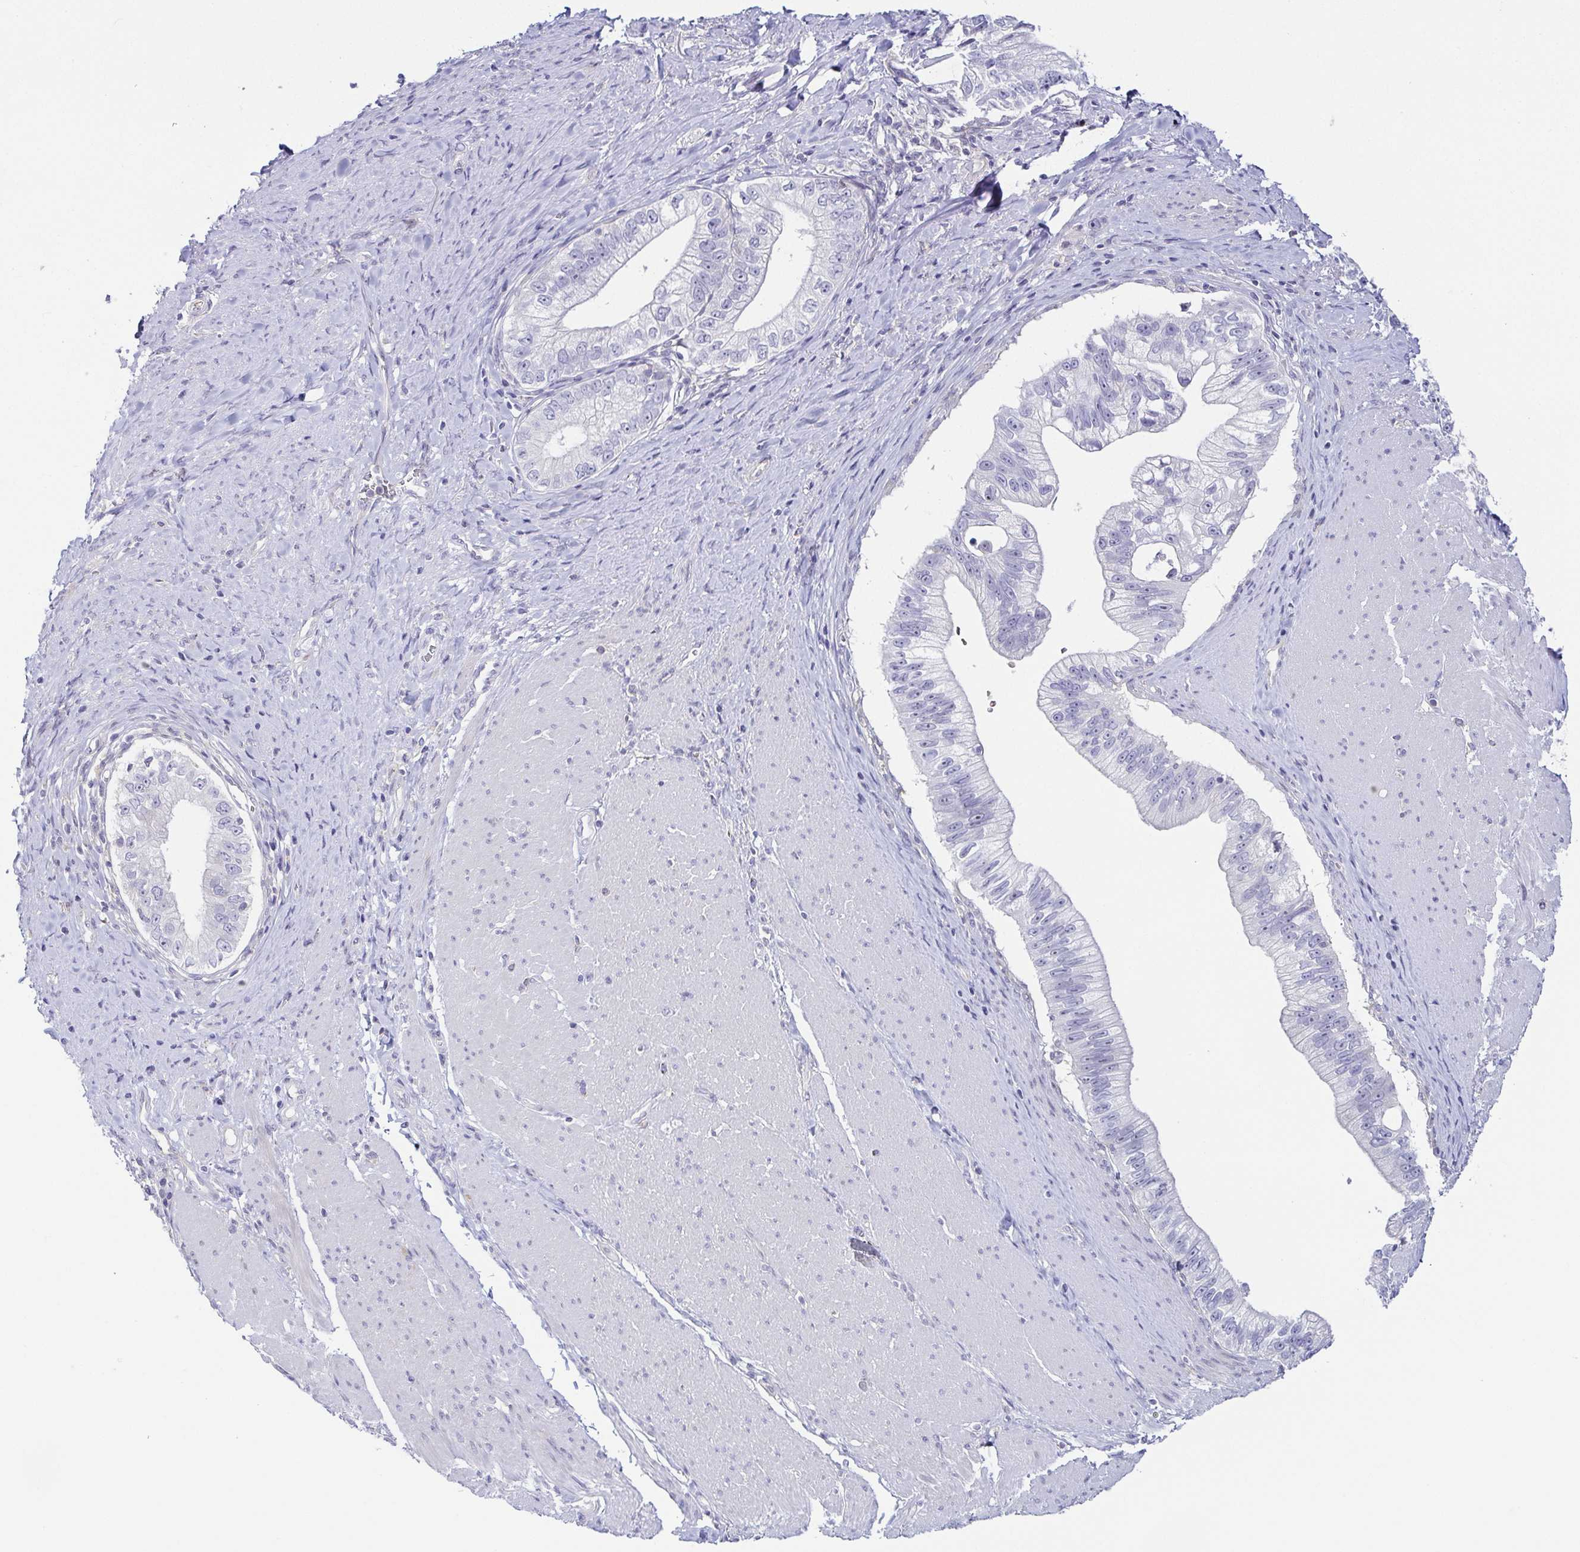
{"staining": {"intensity": "negative", "quantity": "none", "location": "none"}, "tissue": "pancreatic cancer", "cell_type": "Tumor cells", "image_type": "cancer", "snomed": [{"axis": "morphology", "description": "Adenocarcinoma, NOS"}, {"axis": "topography", "description": "Pancreas"}], "caption": "High magnification brightfield microscopy of pancreatic cancer (adenocarcinoma) stained with DAB (brown) and counterstained with hematoxylin (blue): tumor cells show no significant positivity.", "gene": "FAM162B", "patient": {"sex": "male", "age": 70}}